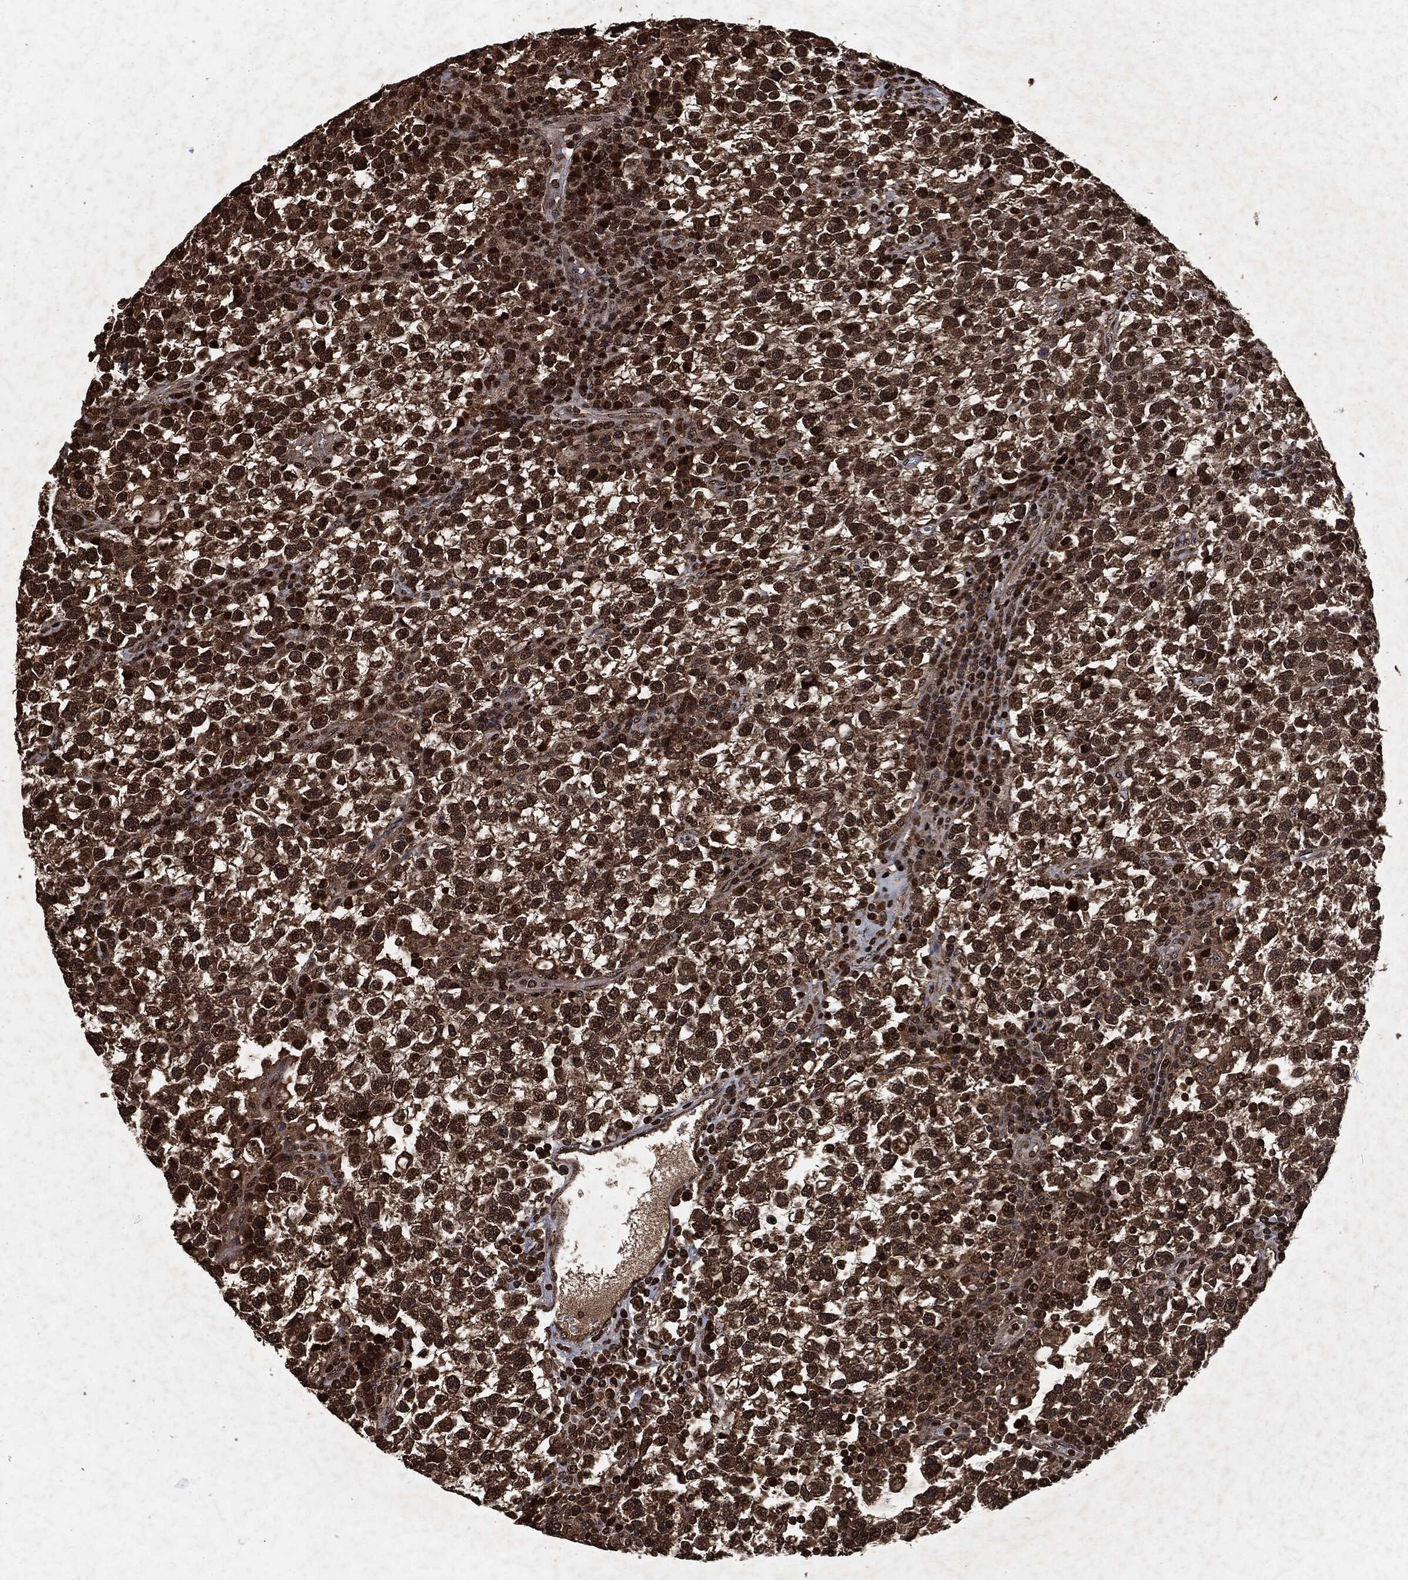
{"staining": {"intensity": "strong", "quantity": "25%-75%", "location": "cytoplasmic/membranous,nuclear"}, "tissue": "testis cancer", "cell_type": "Tumor cells", "image_type": "cancer", "snomed": [{"axis": "morphology", "description": "Seminoma, NOS"}, {"axis": "topography", "description": "Testis"}], "caption": "Testis seminoma stained with a brown dye exhibits strong cytoplasmic/membranous and nuclear positive expression in about 25%-75% of tumor cells.", "gene": "SNAI1", "patient": {"sex": "male", "age": 47}}